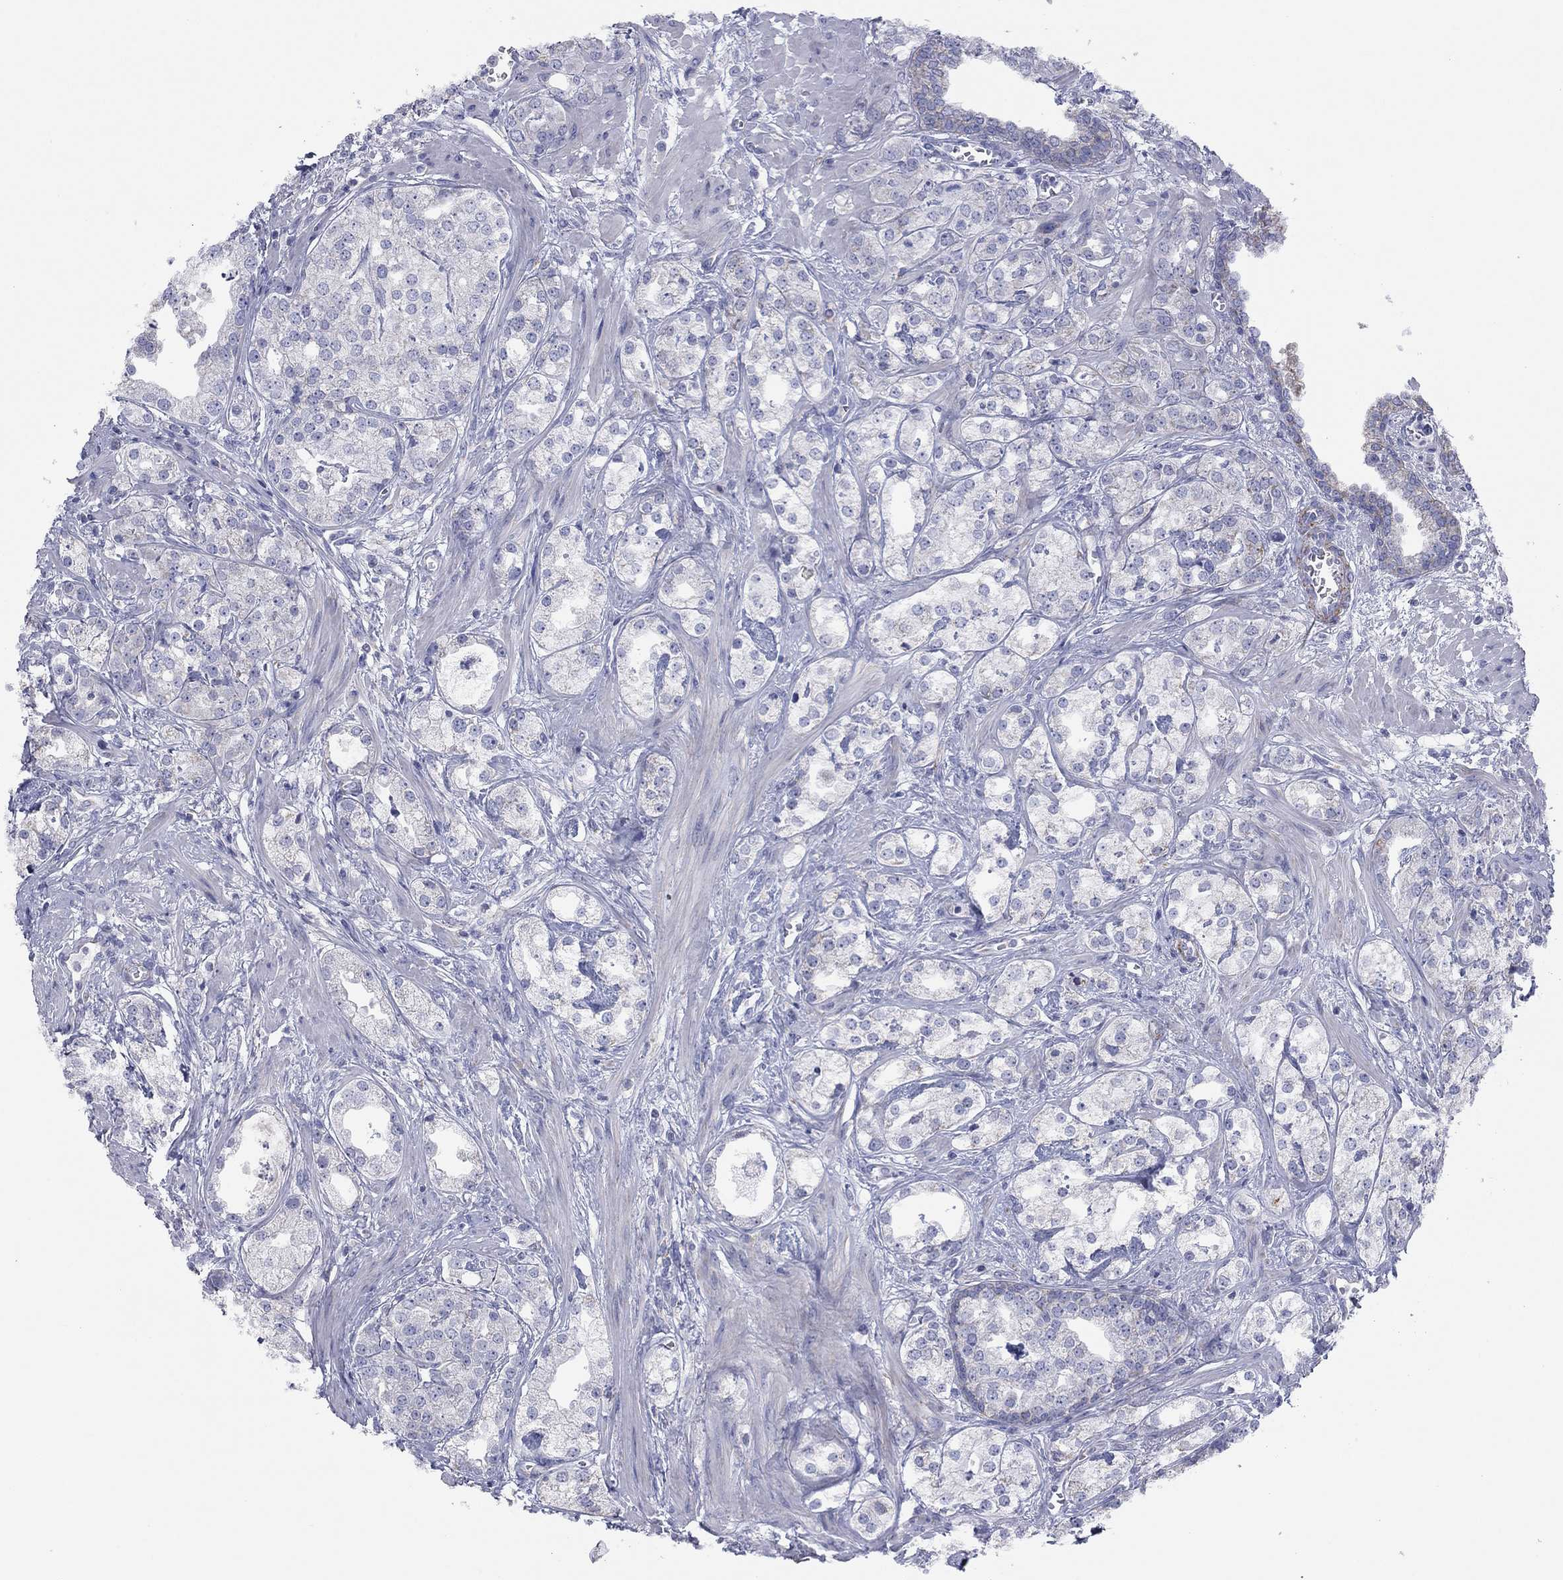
{"staining": {"intensity": "negative", "quantity": "none", "location": "none"}, "tissue": "prostate cancer", "cell_type": "Tumor cells", "image_type": "cancer", "snomed": [{"axis": "morphology", "description": "Adenocarcinoma, NOS"}, {"axis": "topography", "description": "Prostate and seminal vesicle, NOS"}, {"axis": "topography", "description": "Prostate"}], "caption": "Tumor cells show no significant protein staining in prostate cancer.", "gene": "MGST3", "patient": {"sex": "male", "age": 62}}